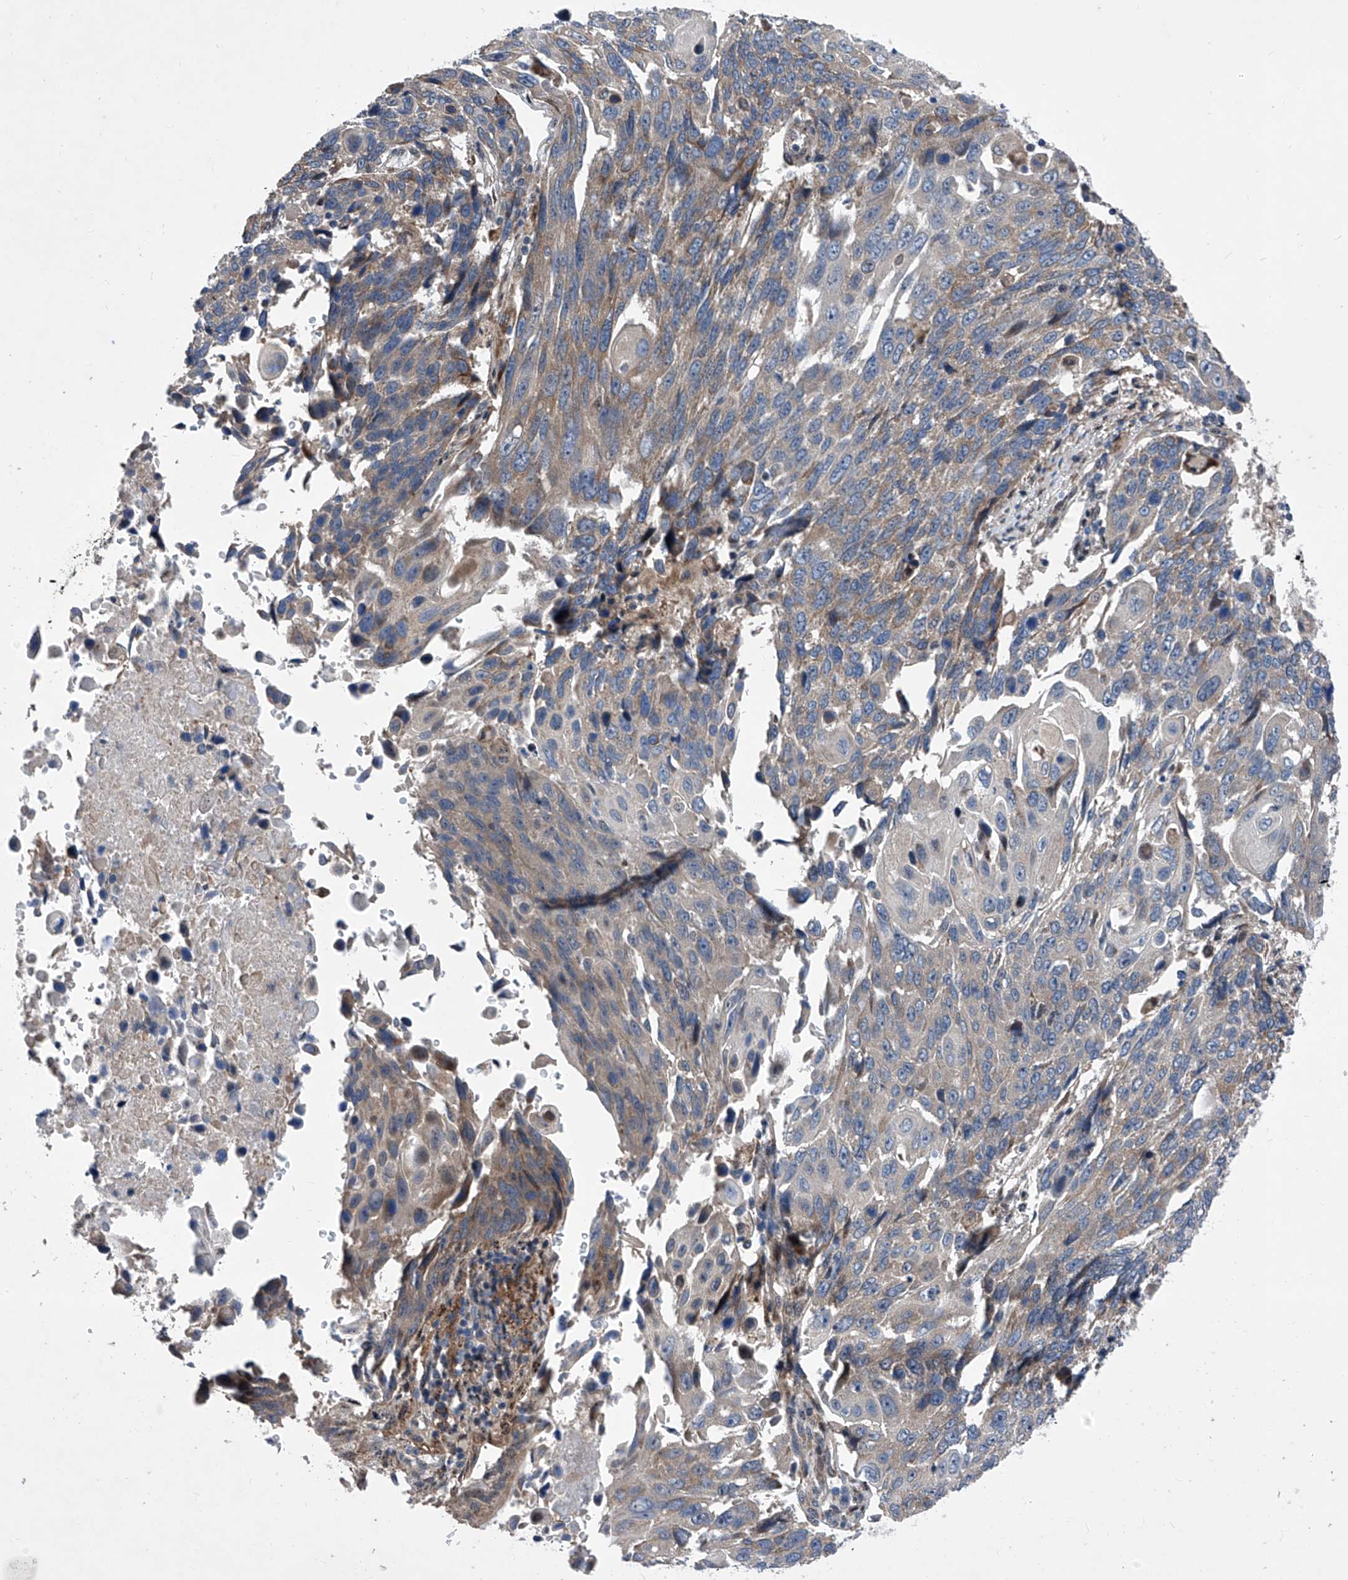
{"staining": {"intensity": "moderate", "quantity": "<25%", "location": "cytoplasmic/membranous"}, "tissue": "lung cancer", "cell_type": "Tumor cells", "image_type": "cancer", "snomed": [{"axis": "morphology", "description": "Squamous cell carcinoma, NOS"}, {"axis": "topography", "description": "Lung"}], "caption": "This is a photomicrograph of immunohistochemistry (IHC) staining of lung cancer, which shows moderate staining in the cytoplasmic/membranous of tumor cells.", "gene": "KTI12", "patient": {"sex": "male", "age": 66}}